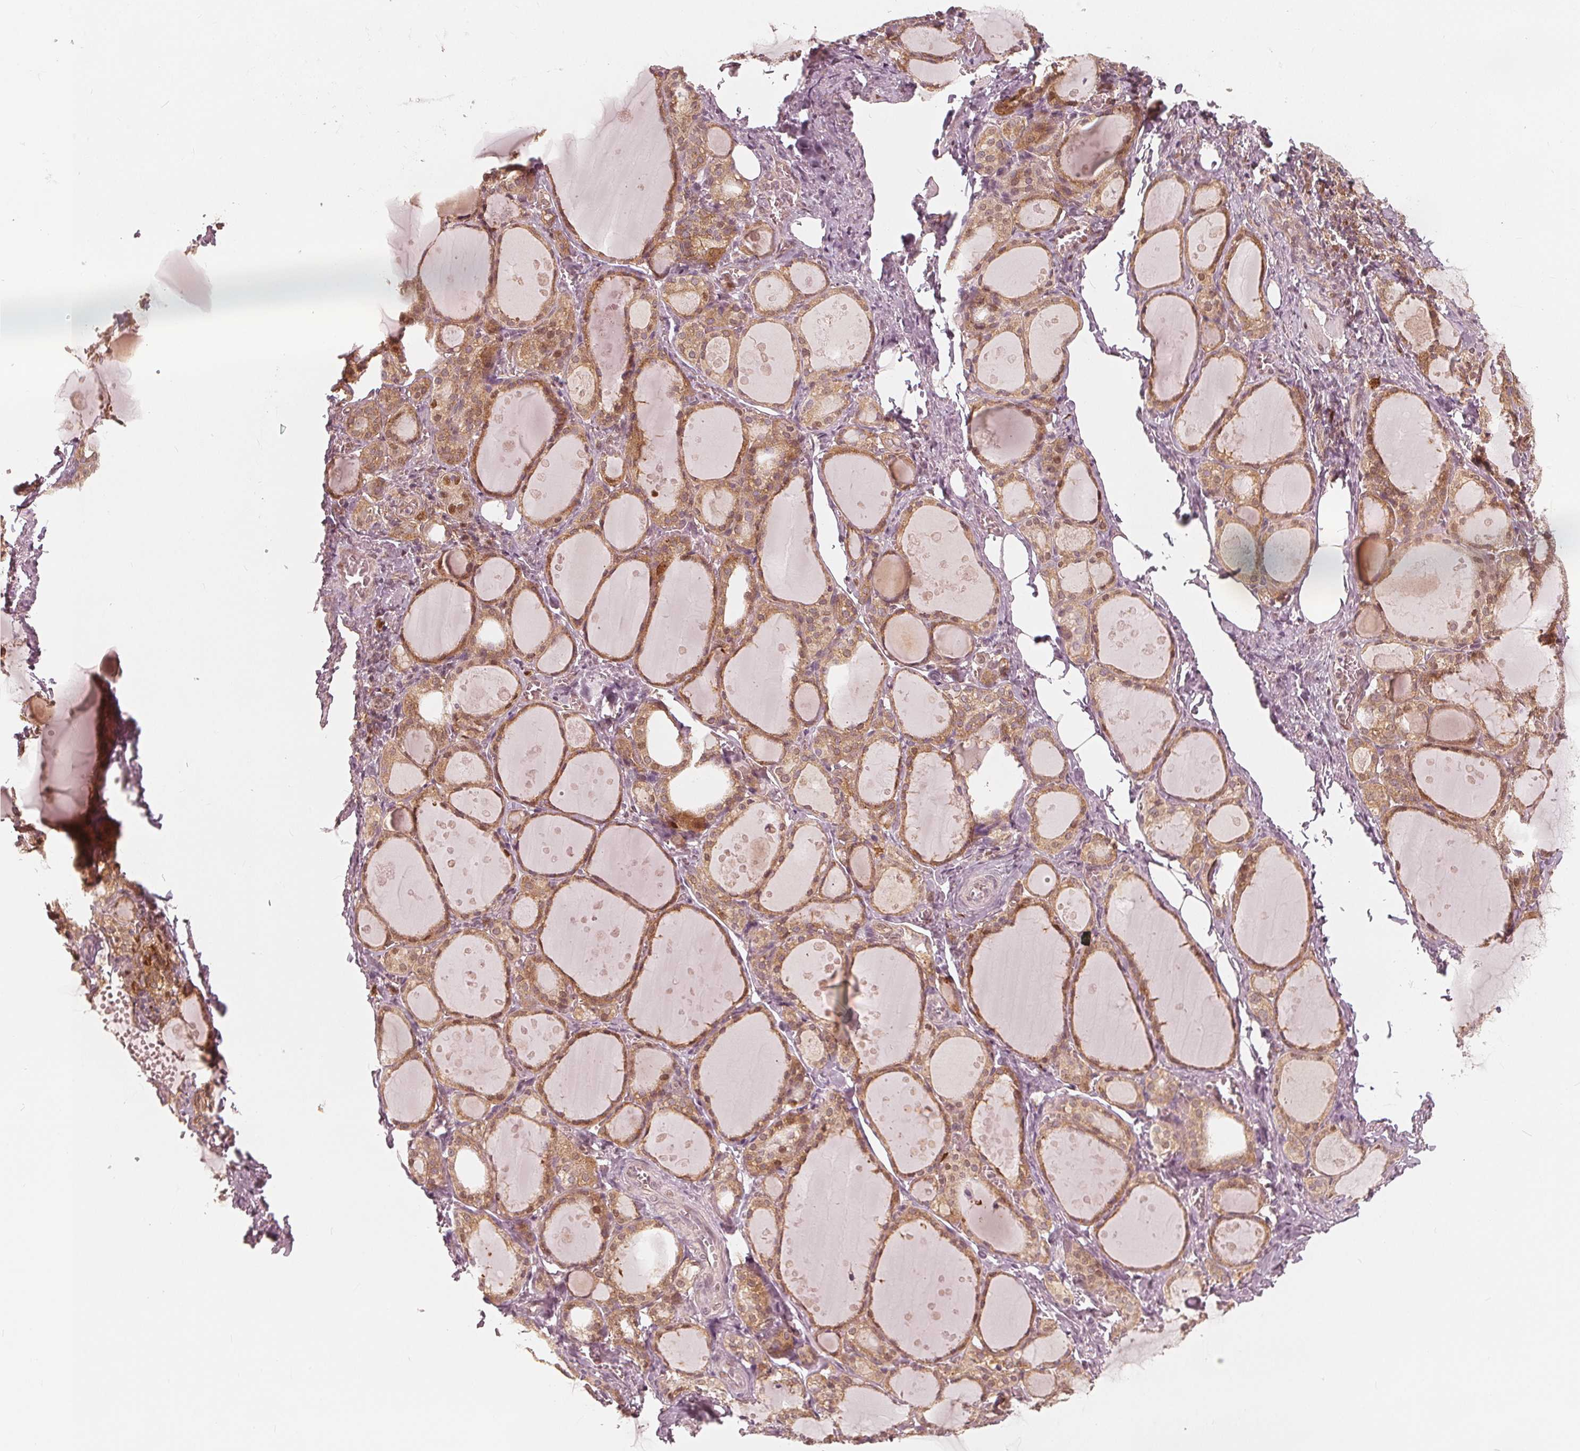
{"staining": {"intensity": "moderate", "quantity": ">75%", "location": "cytoplasmic/membranous,nuclear"}, "tissue": "thyroid gland", "cell_type": "Glandular cells", "image_type": "normal", "snomed": [{"axis": "morphology", "description": "Normal tissue, NOS"}, {"axis": "topography", "description": "Thyroid gland"}], "caption": "Glandular cells exhibit medium levels of moderate cytoplasmic/membranous,nuclear staining in approximately >75% of cells in normal thyroid gland. The protein is shown in brown color, while the nuclei are stained blue.", "gene": "SQSTM1", "patient": {"sex": "male", "age": 68}}